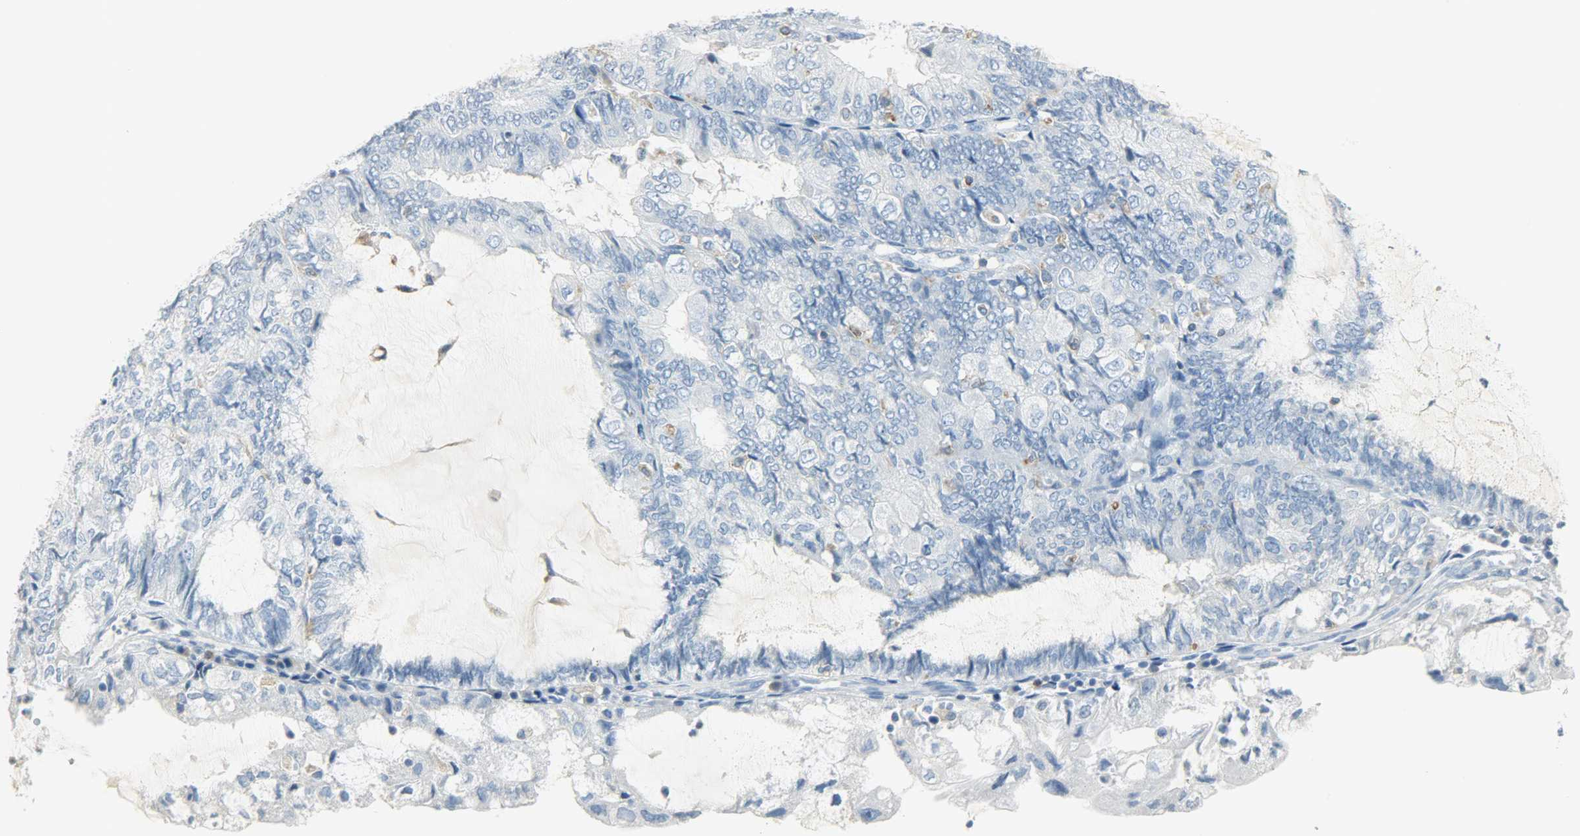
{"staining": {"intensity": "negative", "quantity": "none", "location": "none"}, "tissue": "endometrial cancer", "cell_type": "Tumor cells", "image_type": "cancer", "snomed": [{"axis": "morphology", "description": "Adenocarcinoma, NOS"}, {"axis": "topography", "description": "Endometrium"}], "caption": "The micrograph exhibits no significant staining in tumor cells of endometrial cancer. (DAB (3,3'-diaminobenzidine) IHC visualized using brightfield microscopy, high magnification).", "gene": "PTPN6", "patient": {"sex": "female", "age": 81}}